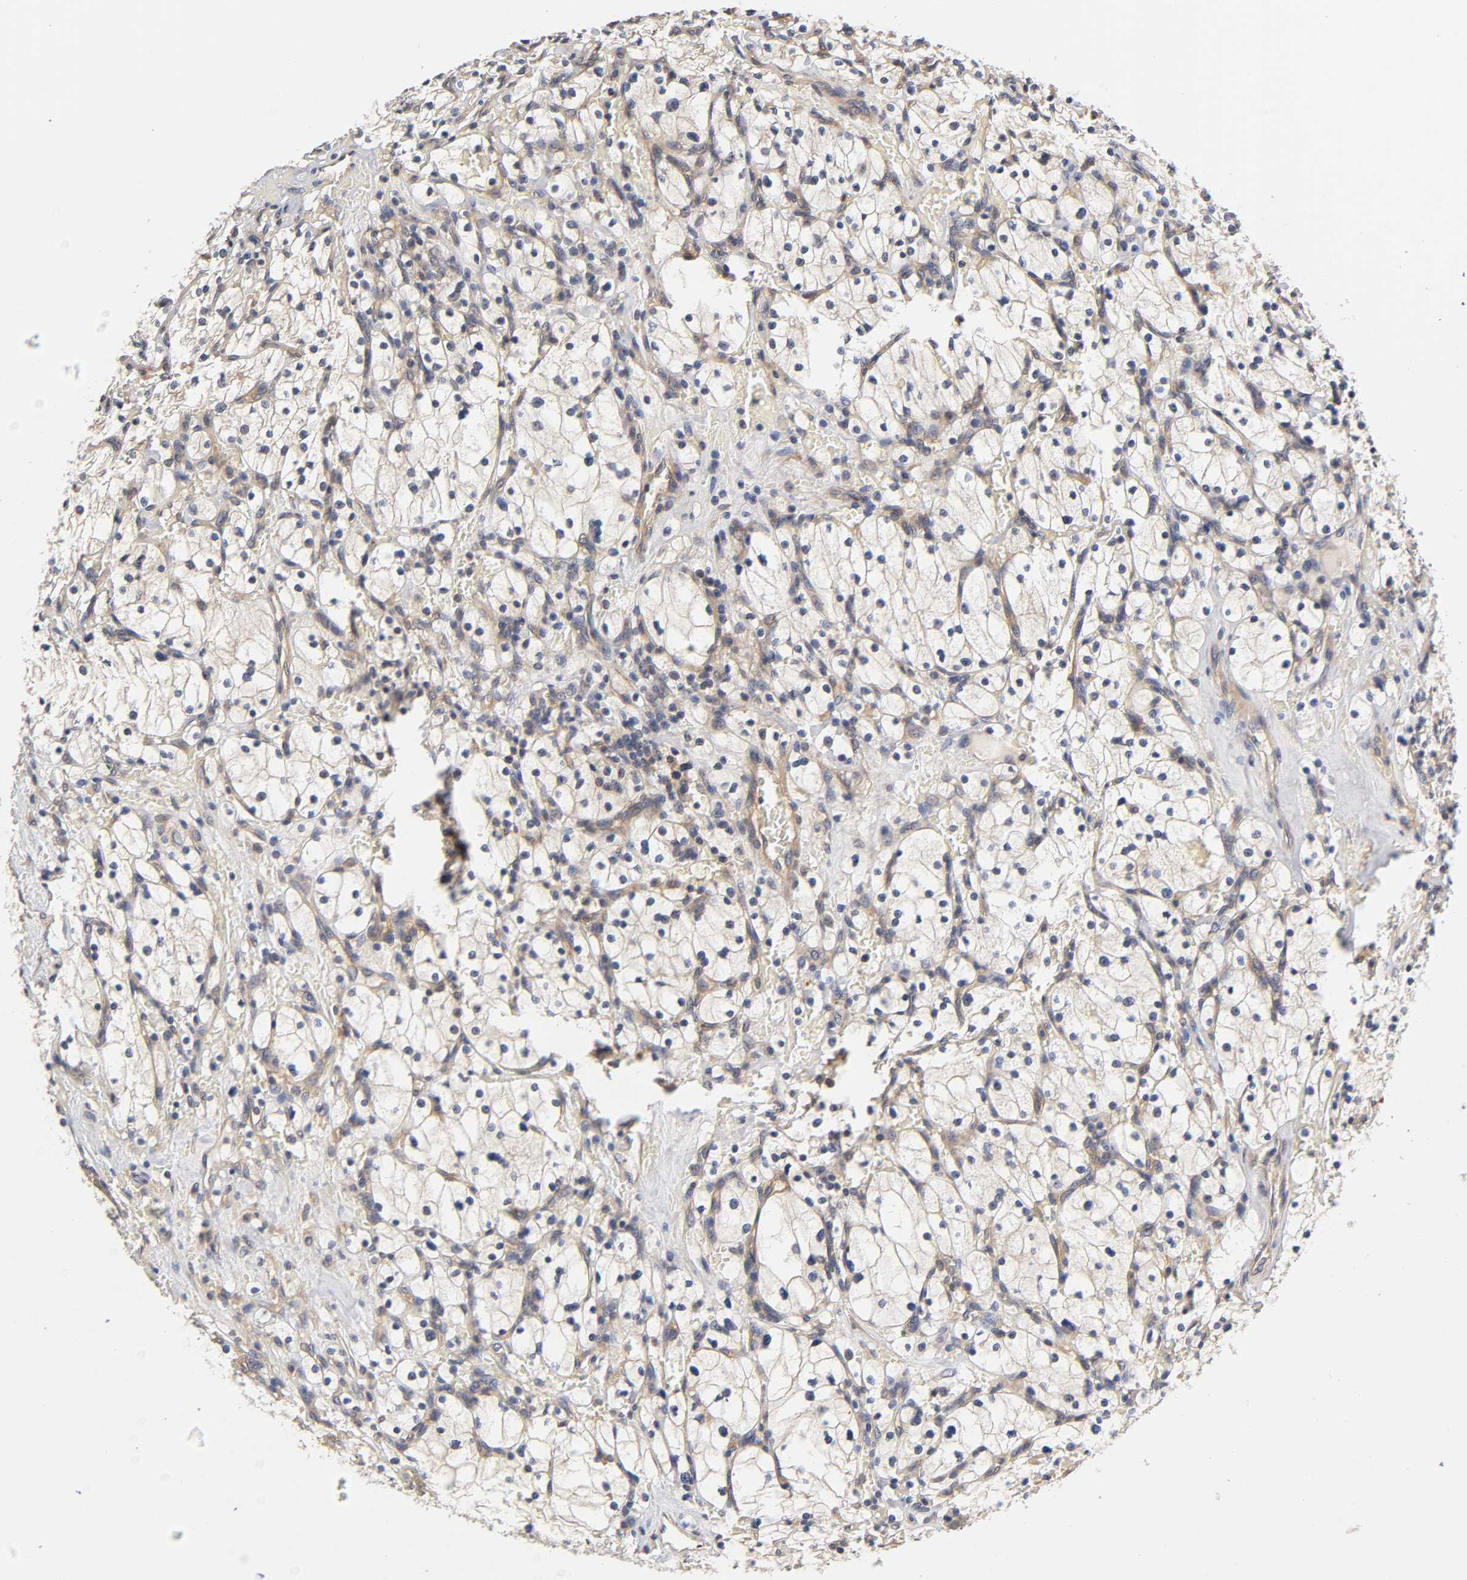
{"staining": {"intensity": "negative", "quantity": "none", "location": "none"}, "tissue": "renal cancer", "cell_type": "Tumor cells", "image_type": "cancer", "snomed": [{"axis": "morphology", "description": "Adenocarcinoma, NOS"}, {"axis": "topography", "description": "Kidney"}], "caption": "Protein analysis of renal adenocarcinoma displays no significant staining in tumor cells. (DAB immunohistochemistry, high magnification).", "gene": "PDE5A", "patient": {"sex": "female", "age": 83}}